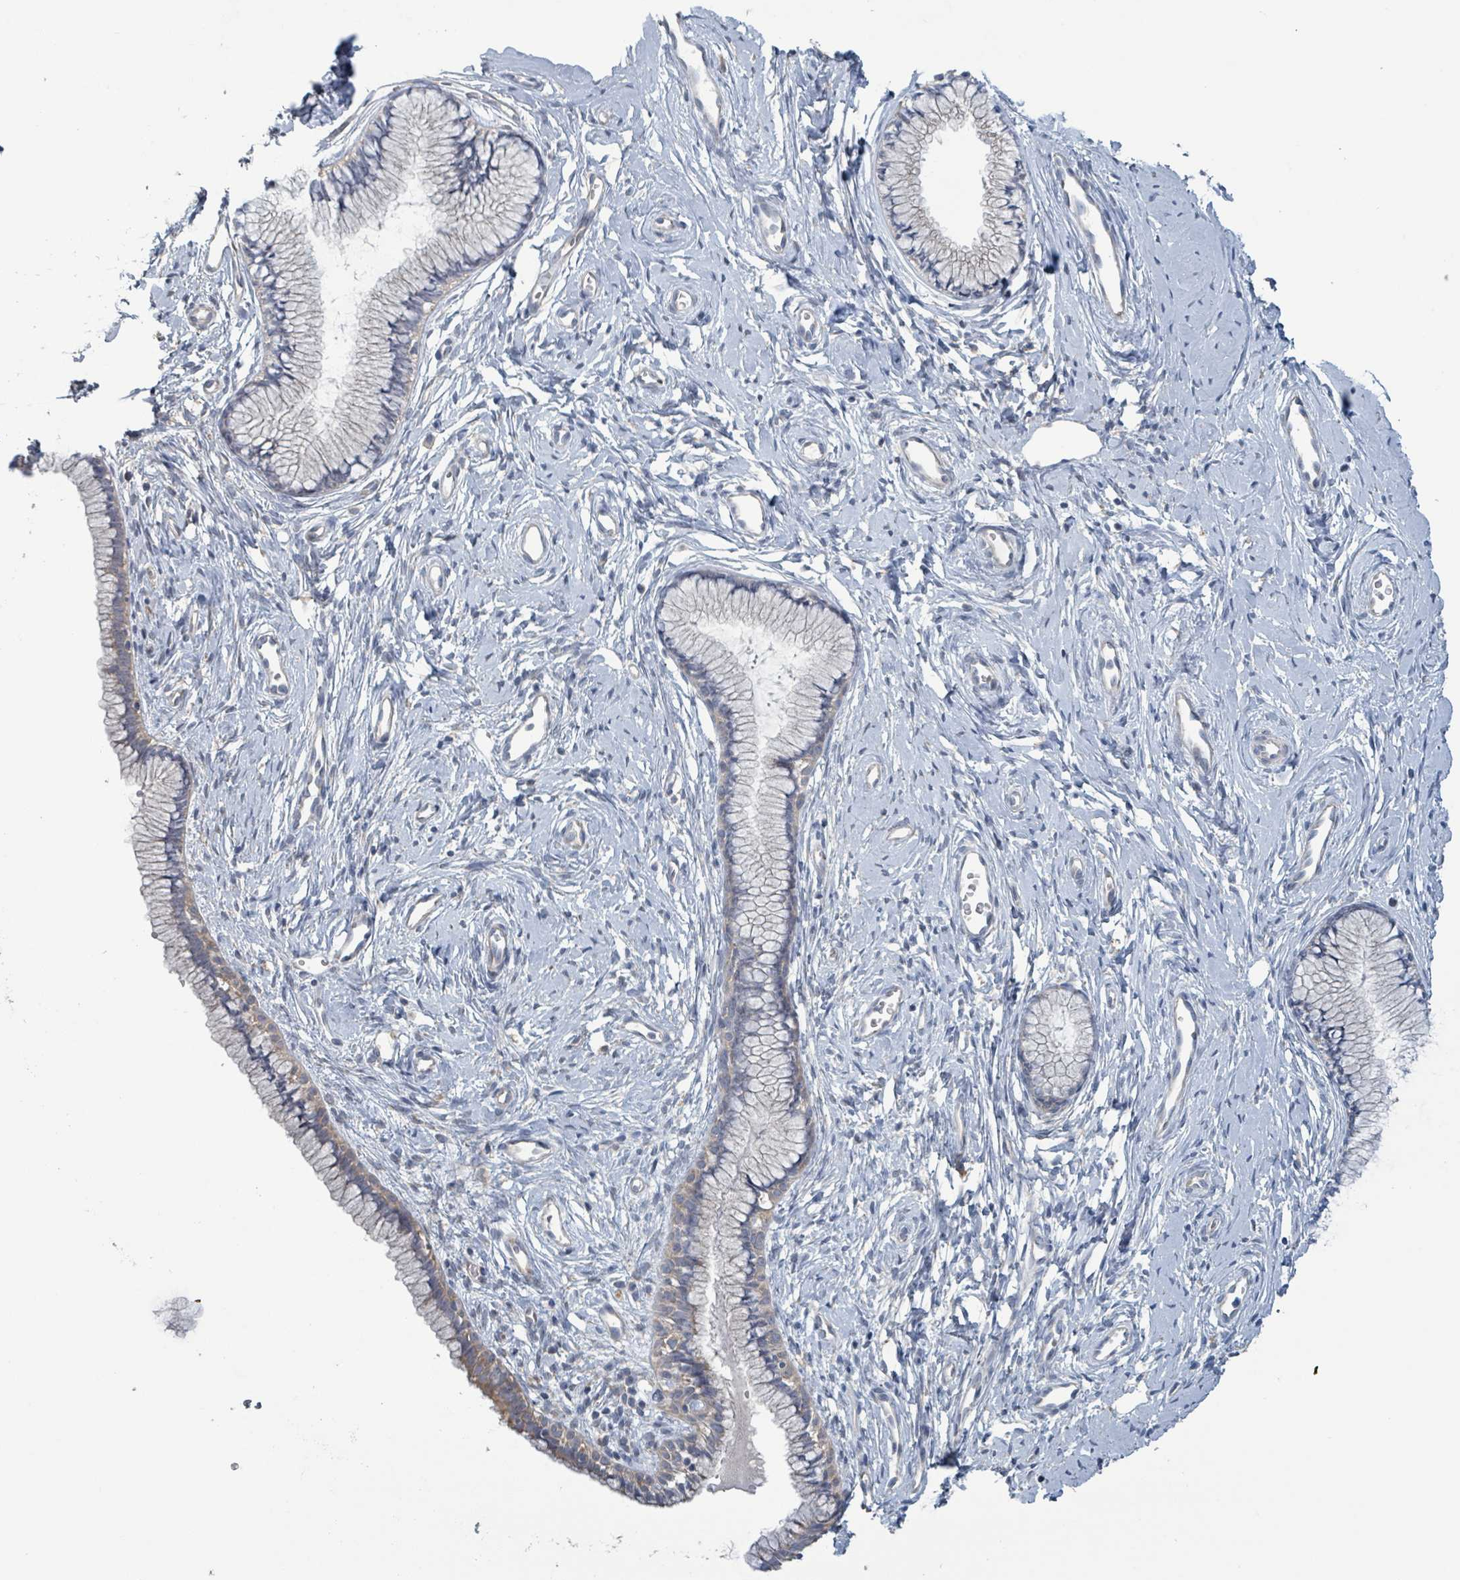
{"staining": {"intensity": "moderate", "quantity": "<25%", "location": "cytoplasmic/membranous"}, "tissue": "cervix", "cell_type": "Glandular cells", "image_type": "normal", "snomed": [{"axis": "morphology", "description": "Normal tissue, NOS"}, {"axis": "topography", "description": "Cervix"}], "caption": "Brown immunohistochemical staining in benign human cervix shows moderate cytoplasmic/membranous staining in approximately <25% of glandular cells.", "gene": "RPL32", "patient": {"sex": "female", "age": 40}}